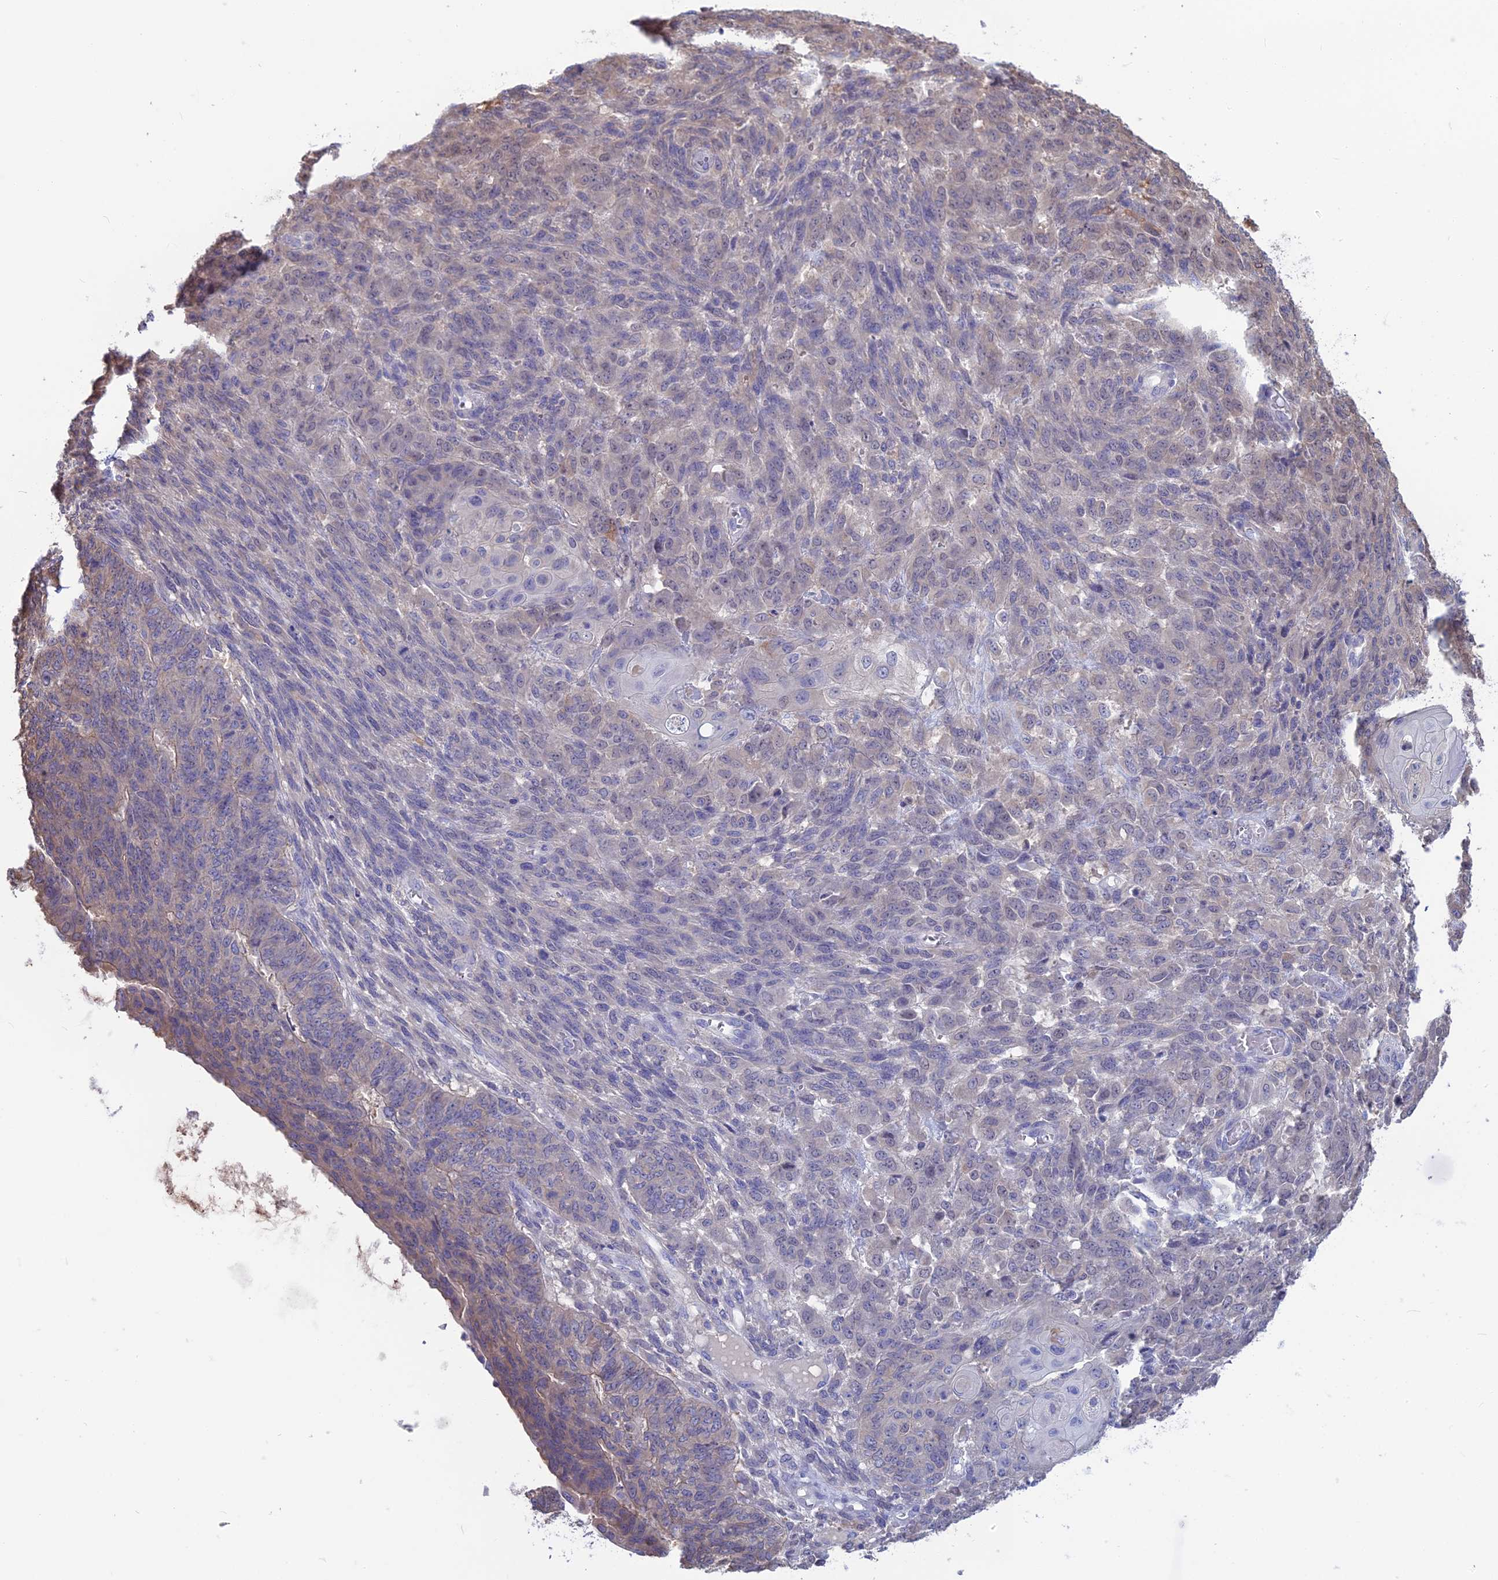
{"staining": {"intensity": "negative", "quantity": "none", "location": "none"}, "tissue": "endometrial cancer", "cell_type": "Tumor cells", "image_type": "cancer", "snomed": [{"axis": "morphology", "description": "Adenocarcinoma, NOS"}, {"axis": "topography", "description": "Endometrium"}], "caption": "High power microscopy micrograph of an IHC micrograph of adenocarcinoma (endometrial), revealing no significant staining in tumor cells.", "gene": "SNAP91", "patient": {"sex": "female", "age": 32}}